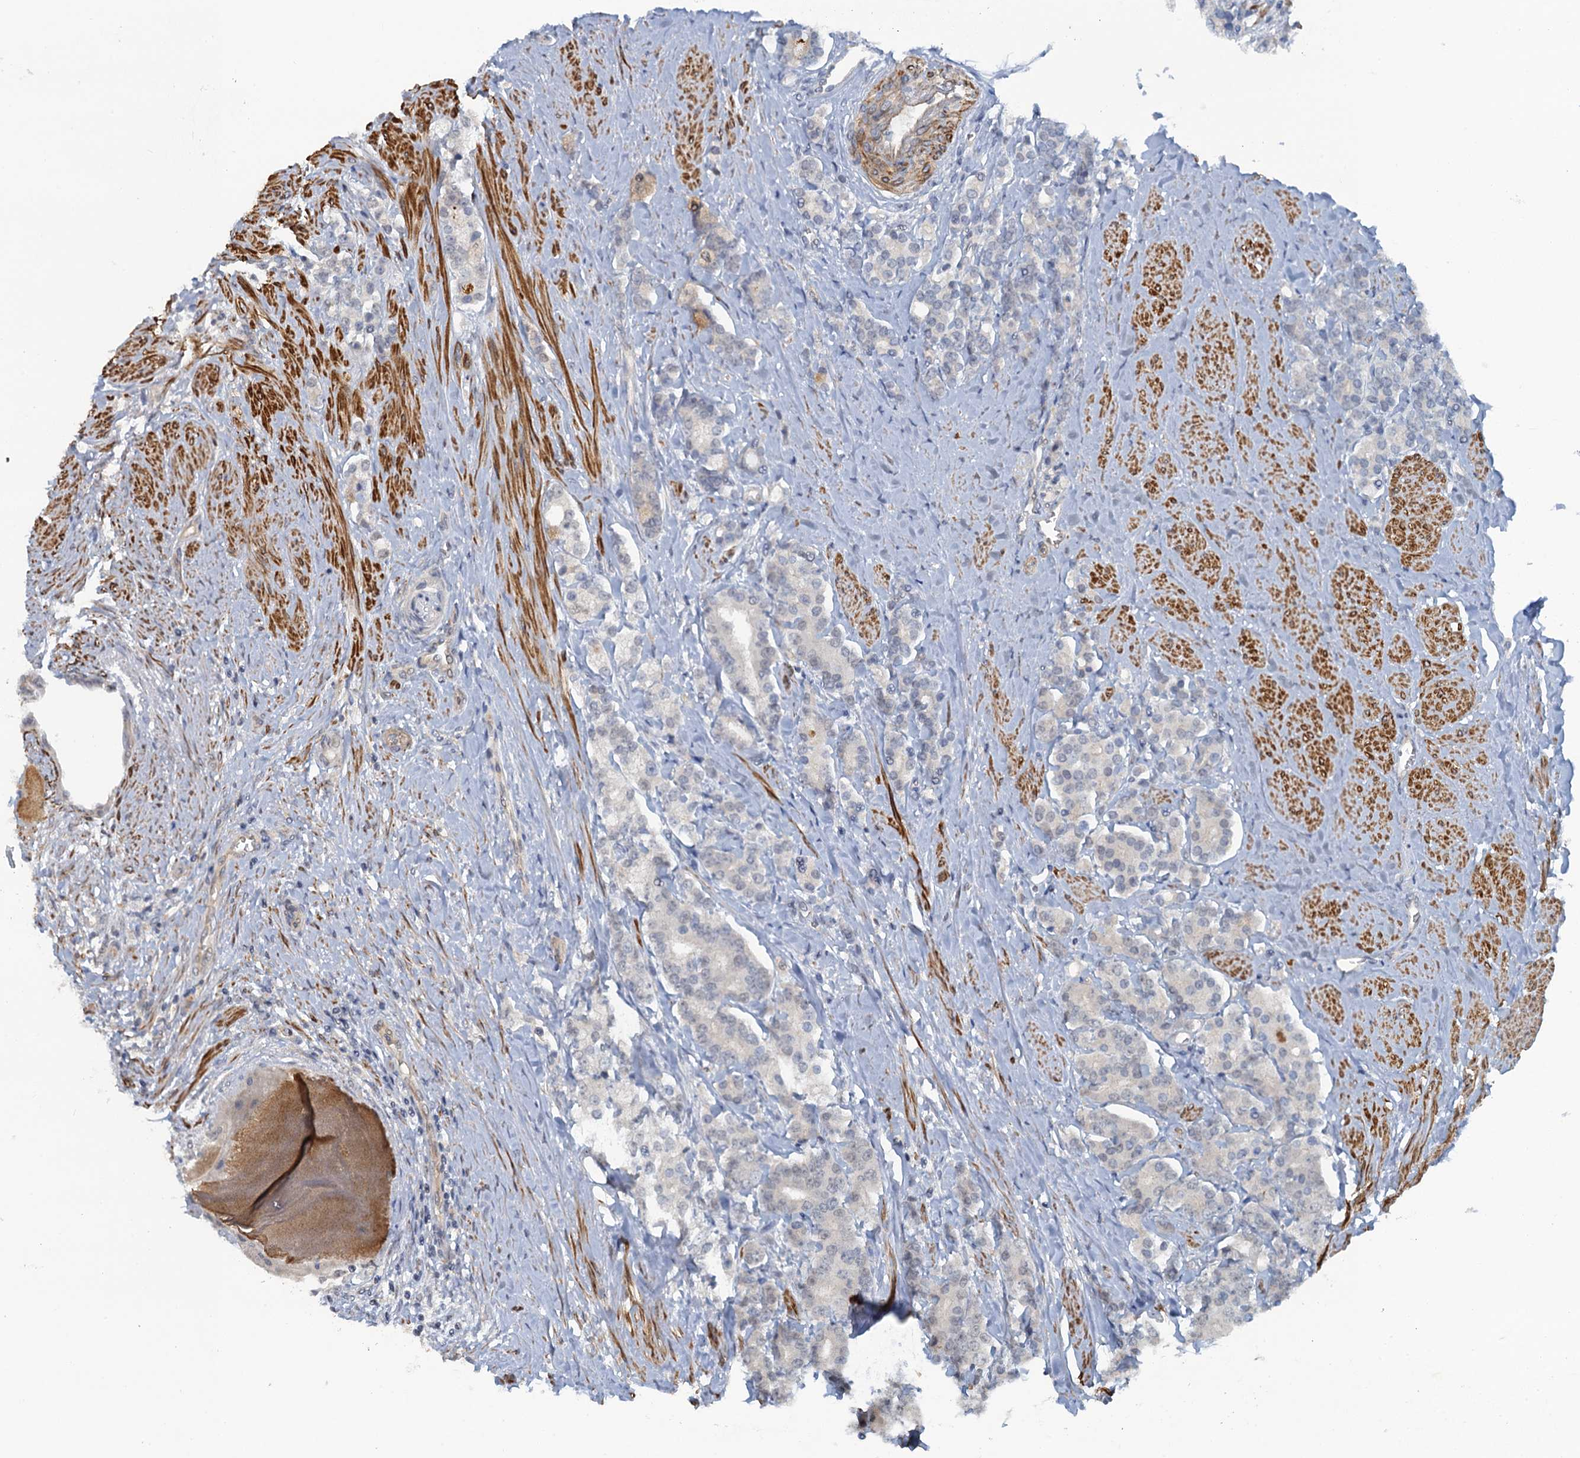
{"staining": {"intensity": "negative", "quantity": "none", "location": "none"}, "tissue": "prostate cancer", "cell_type": "Tumor cells", "image_type": "cancer", "snomed": [{"axis": "morphology", "description": "Adenocarcinoma, High grade"}, {"axis": "topography", "description": "Prostate"}], "caption": "The photomicrograph exhibits no staining of tumor cells in prostate cancer (high-grade adenocarcinoma).", "gene": "MYO16", "patient": {"sex": "male", "age": 62}}